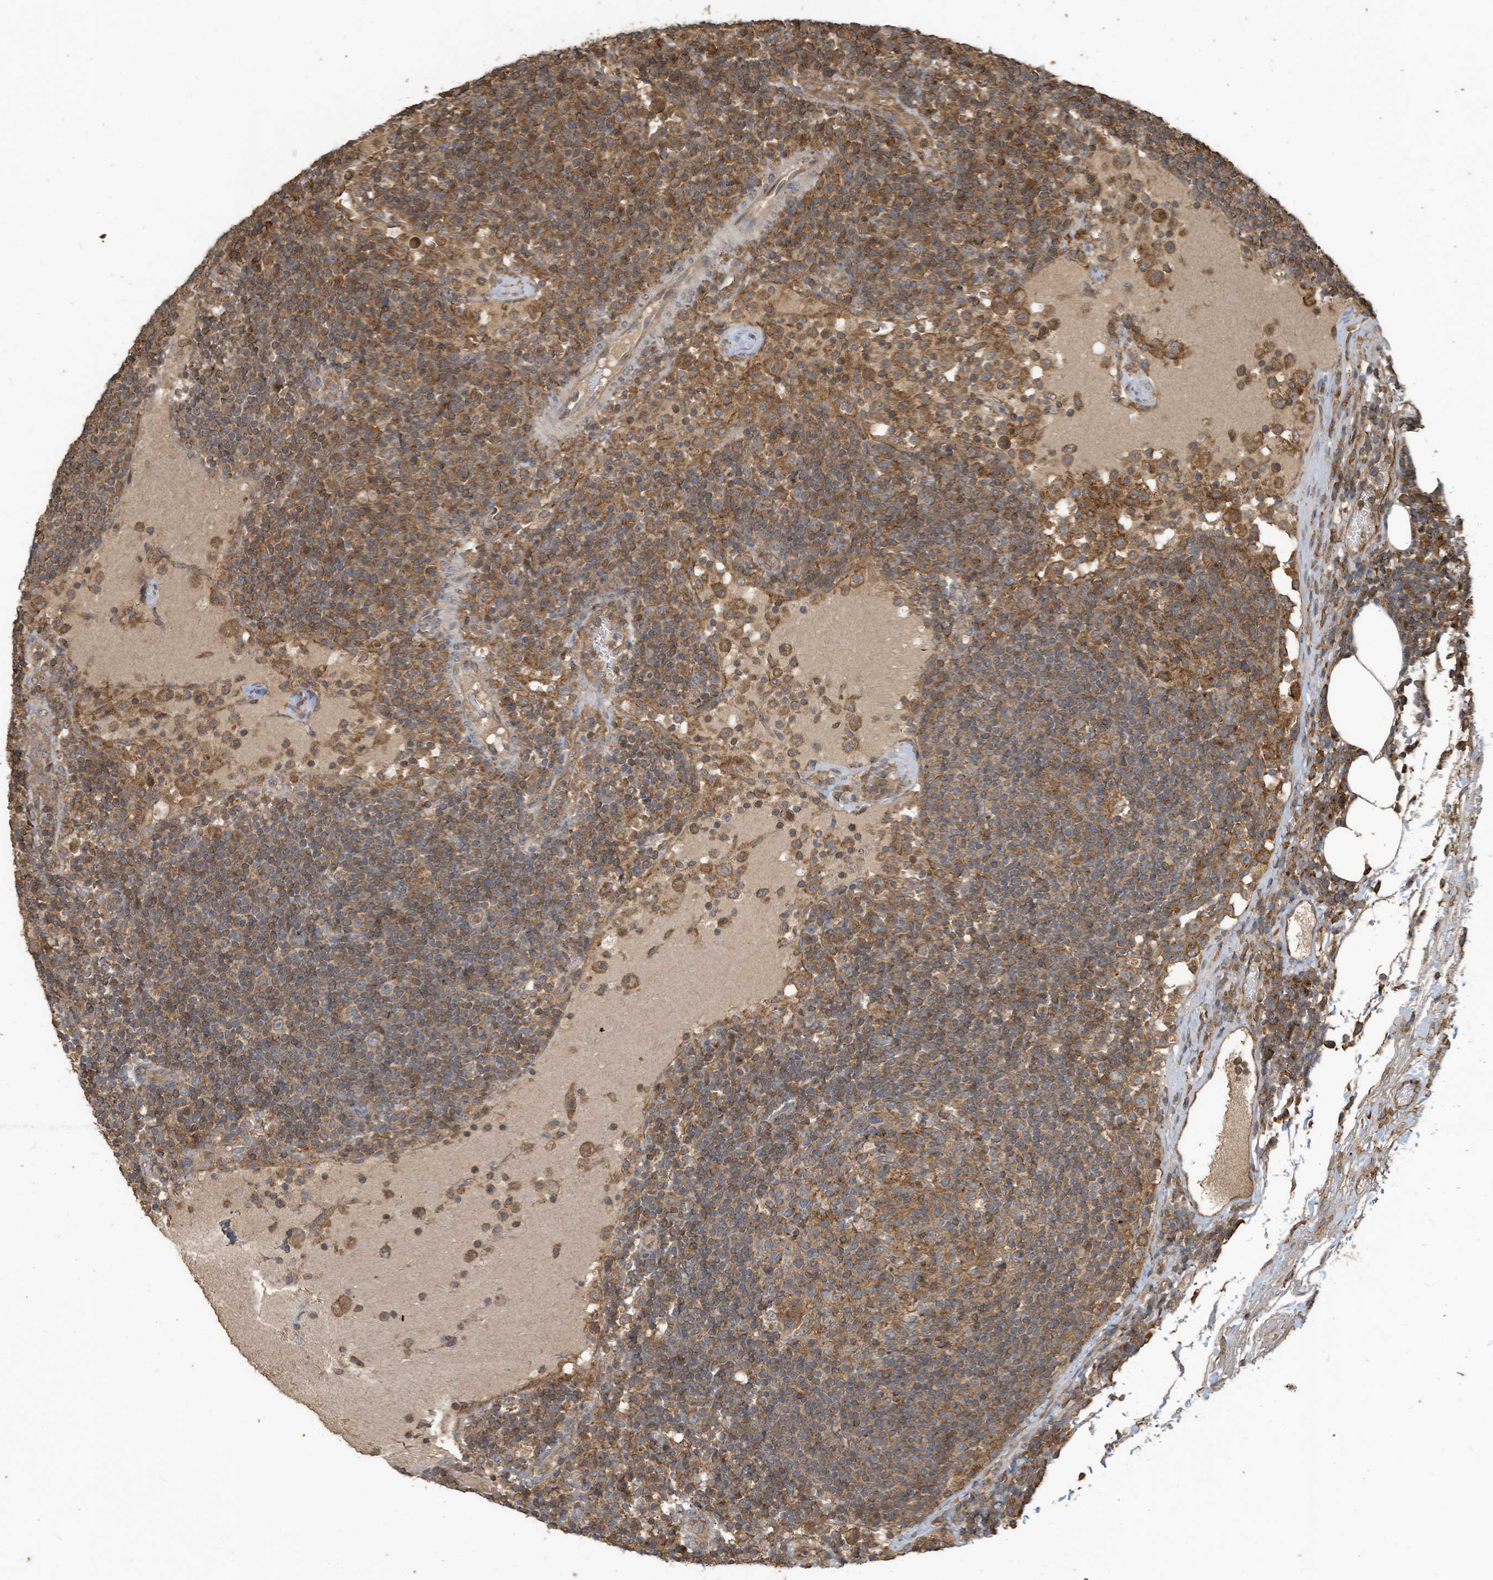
{"staining": {"intensity": "weak", "quantity": ">75%", "location": "cytoplasmic/membranous"}, "tissue": "lymph node", "cell_type": "Germinal center cells", "image_type": "normal", "snomed": [{"axis": "morphology", "description": "Normal tissue, NOS"}, {"axis": "topography", "description": "Lymph node"}], "caption": "Protein expression analysis of benign human lymph node reveals weak cytoplasmic/membranous expression in about >75% of germinal center cells. The staining was performed using DAB, with brown indicating positive protein expression. Nuclei are stained blue with hematoxylin.", "gene": "COX10", "patient": {"sex": "female", "age": 53}}